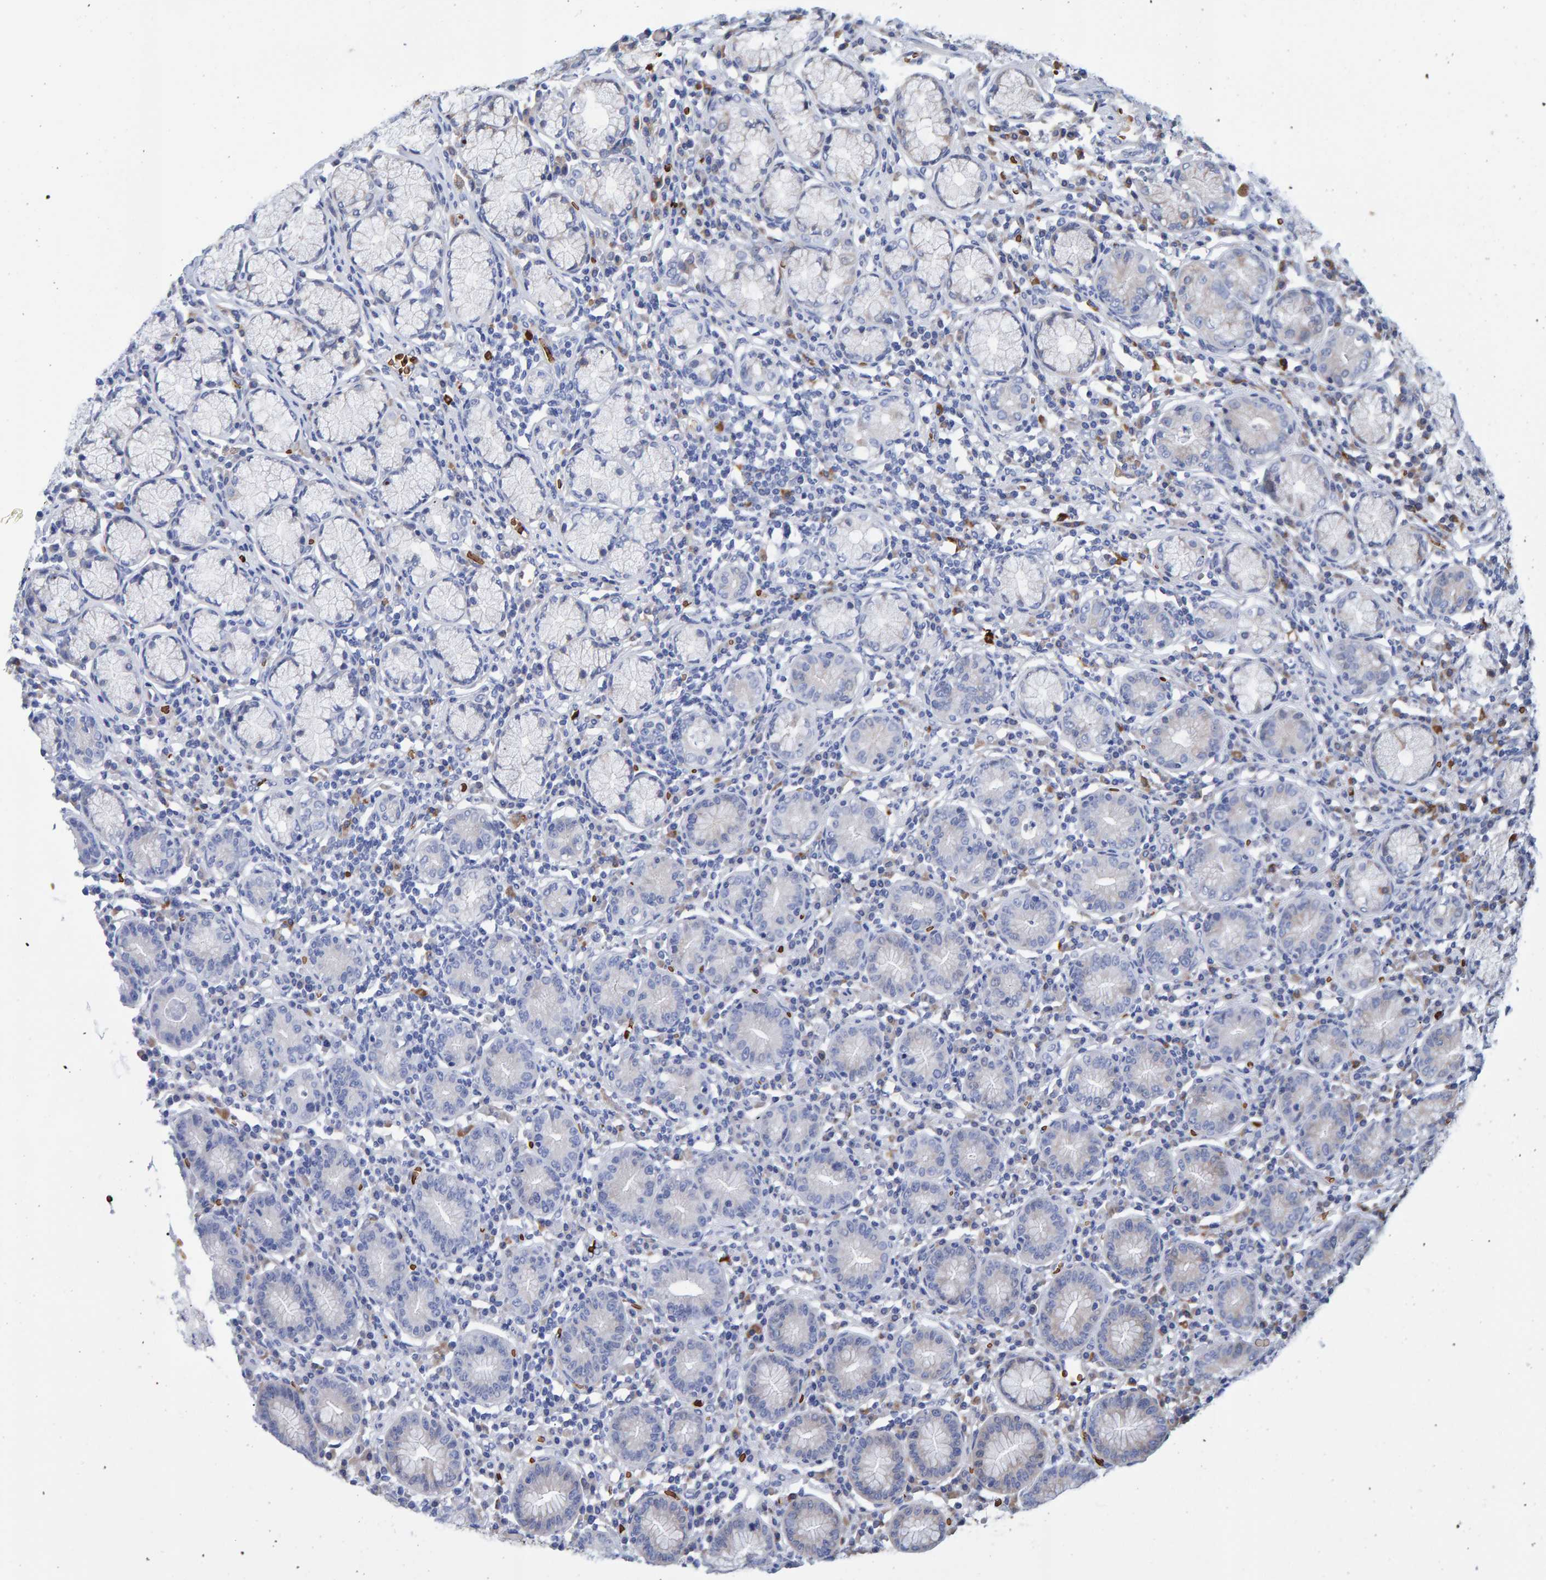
{"staining": {"intensity": "negative", "quantity": "none", "location": "none"}, "tissue": "stomach", "cell_type": "Glandular cells", "image_type": "normal", "snomed": [{"axis": "morphology", "description": "Normal tissue, NOS"}, {"axis": "topography", "description": "Stomach"}], "caption": "High magnification brightfield microscopy of benign stomach stained with DAB (3,3'-diaminobenzidine) (brown) and counterstained with hematoxylin (blue): glandular cells show no significant expression. (DAB (3,3'-diaminobenzidine) immunohistochemistry with hematoxylin counter stain).", "gene": "VPS9D1", "patient": {"sex": "male", "age": 55}}